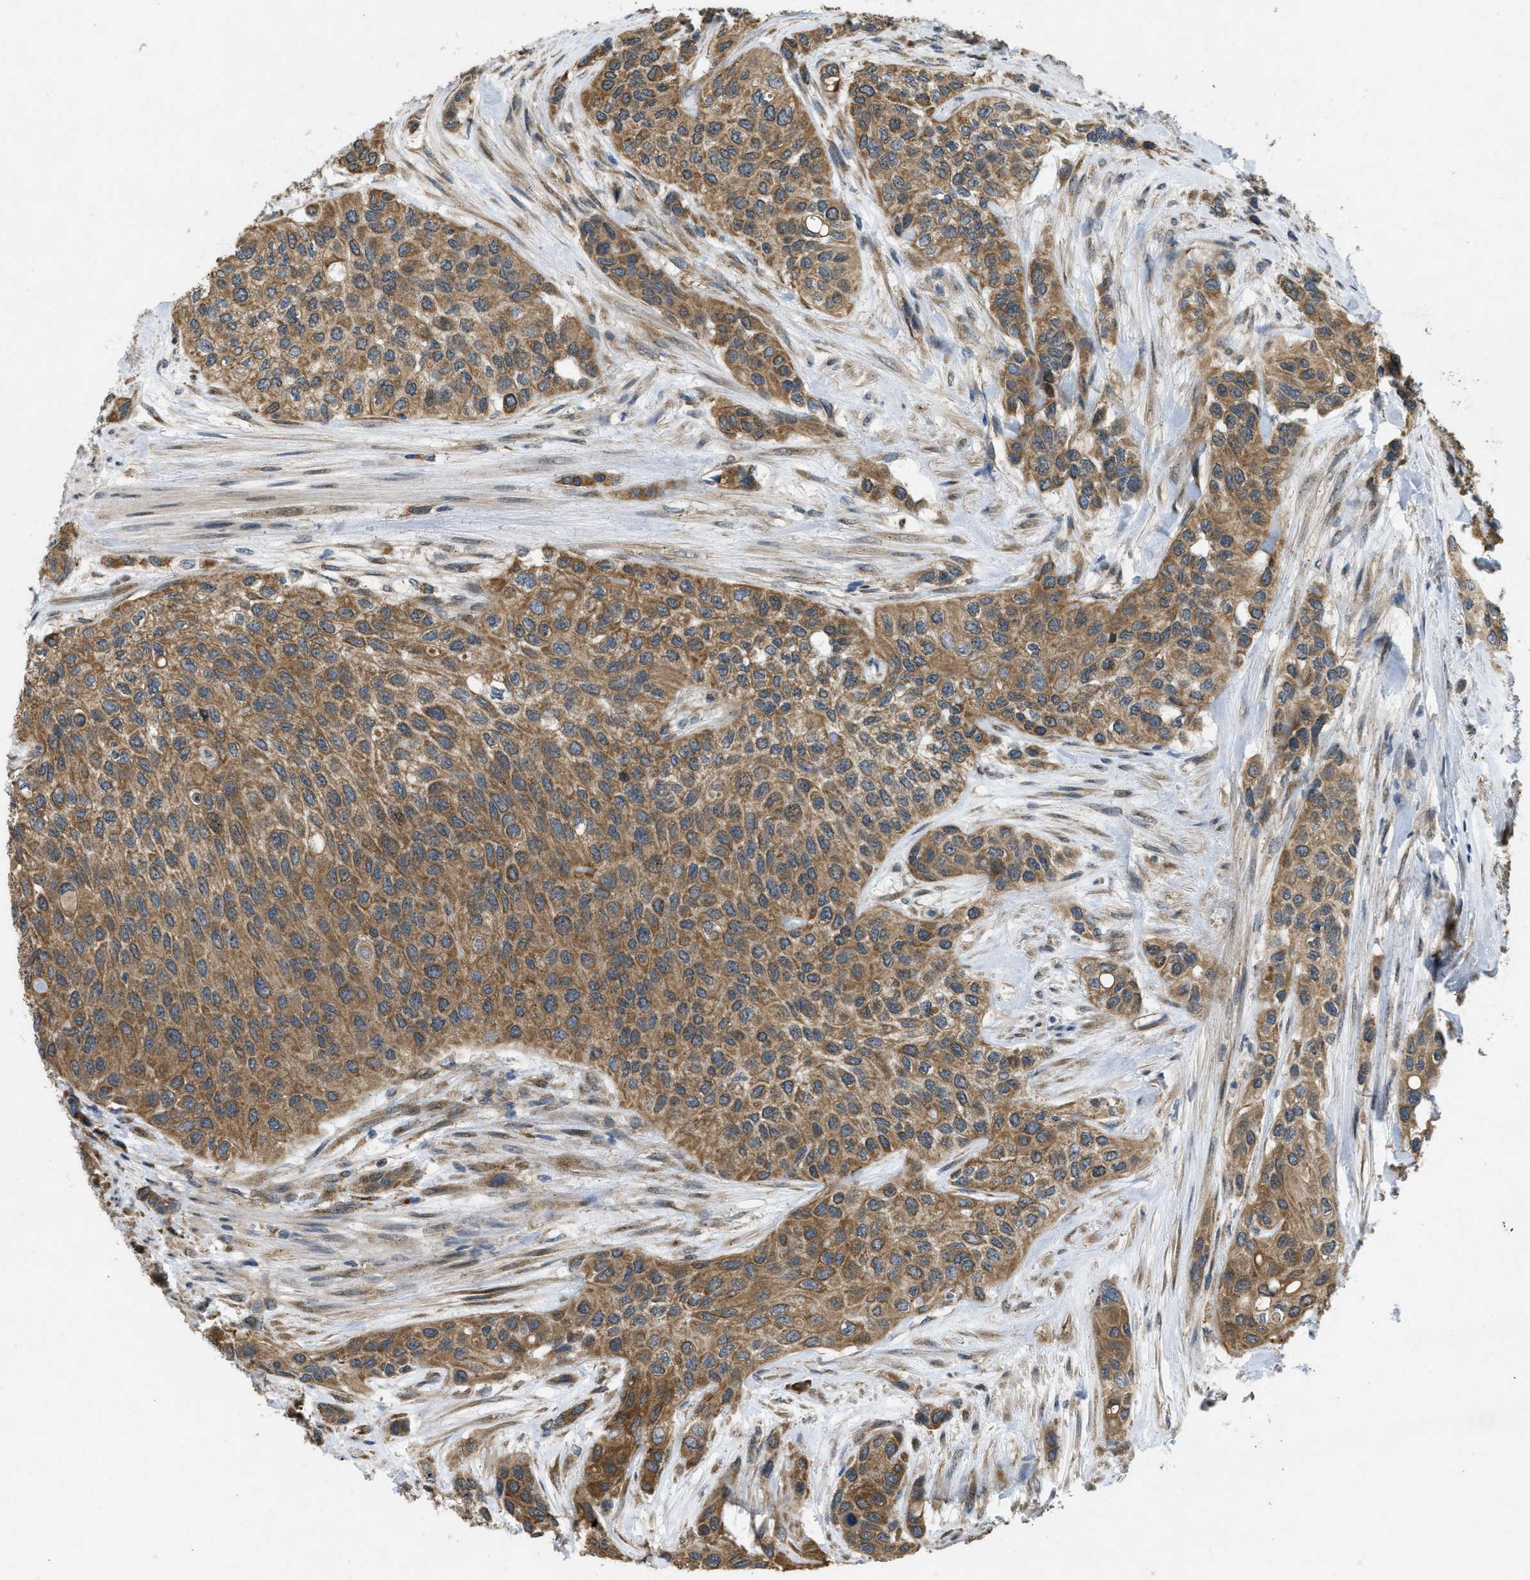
{"staining": {"intensity": "moderate", "quantity": ">75%", "location": "cytoplasmic/membranous"}, "tissue": "urothelial cancer", "cell_type": "Tumor cells", "image_type": "cancer", "snomed": [{"axis": "morphology", "description": "Urothelial carcinoma, High grade"}, {"axis": "topography", "description": "Urinary bladder"}], "caption": "About >75% of tumor cells in urothelial carcinoma (high-grade) reveal moderate cytoplasmic/membranous protein expression as visualized by brown immunohistochemical staining.", "gene": "IFNLR1", "patient": {"sex": "female", "age": 56}}